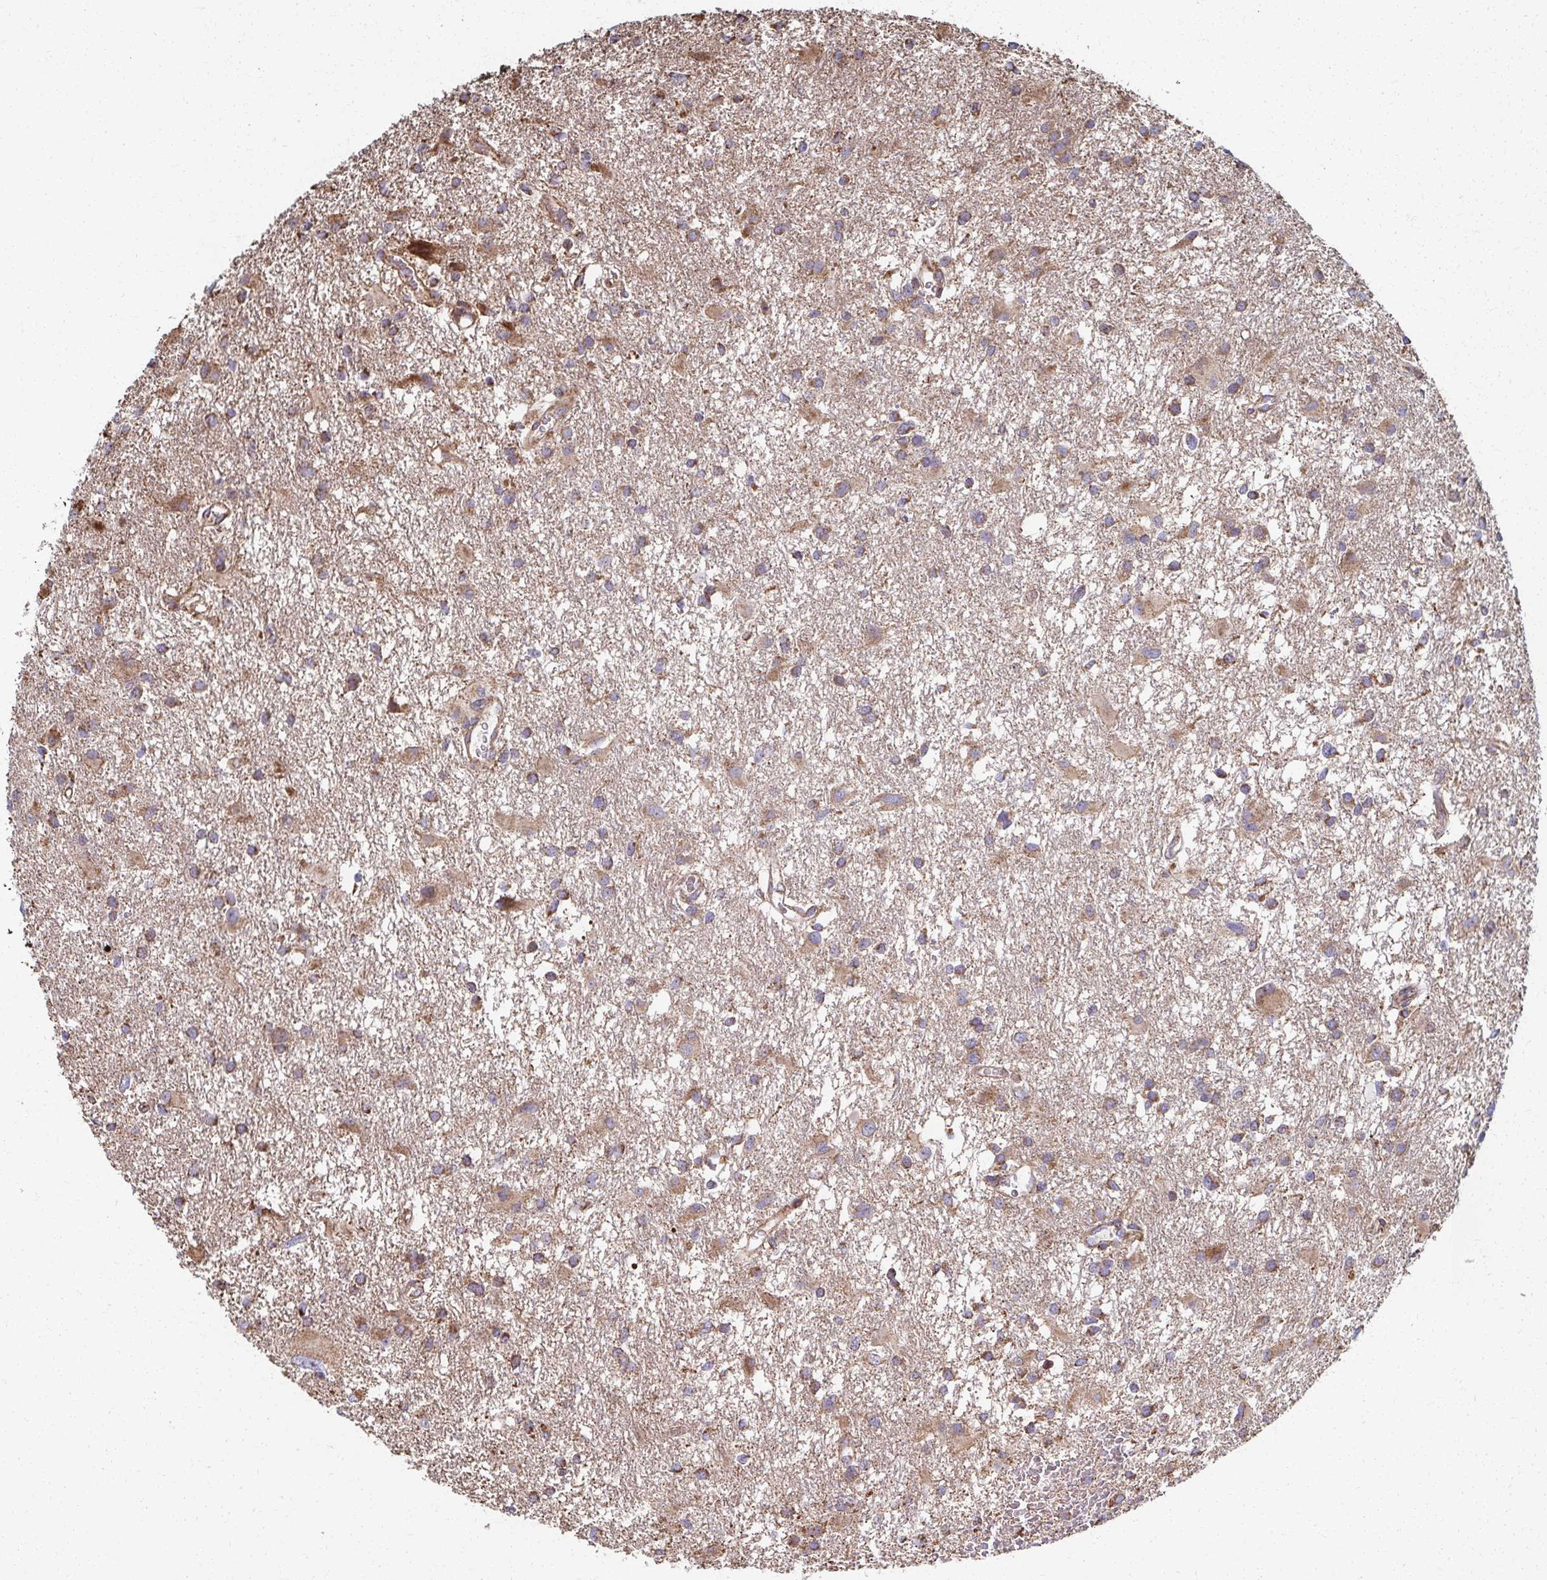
{"staining": {"intensity": "moderate", "quantity": "25%-75%", "location": "cytoplasmic/membranous"}, "tissue": "glioma", "cell_type": "Tumor cells", "image_type": "cancer", "snomed": [{"axis": "morphology", "description": "Glioma, malignant, High grade"}, {"axis": "topography", "description": "Brain"}], "caption": "Human glioma stained with a protein marker shows moderate staining in tumor cells.", "gene": "SAT1", "patient": {"sex": "male", "age": 53}}